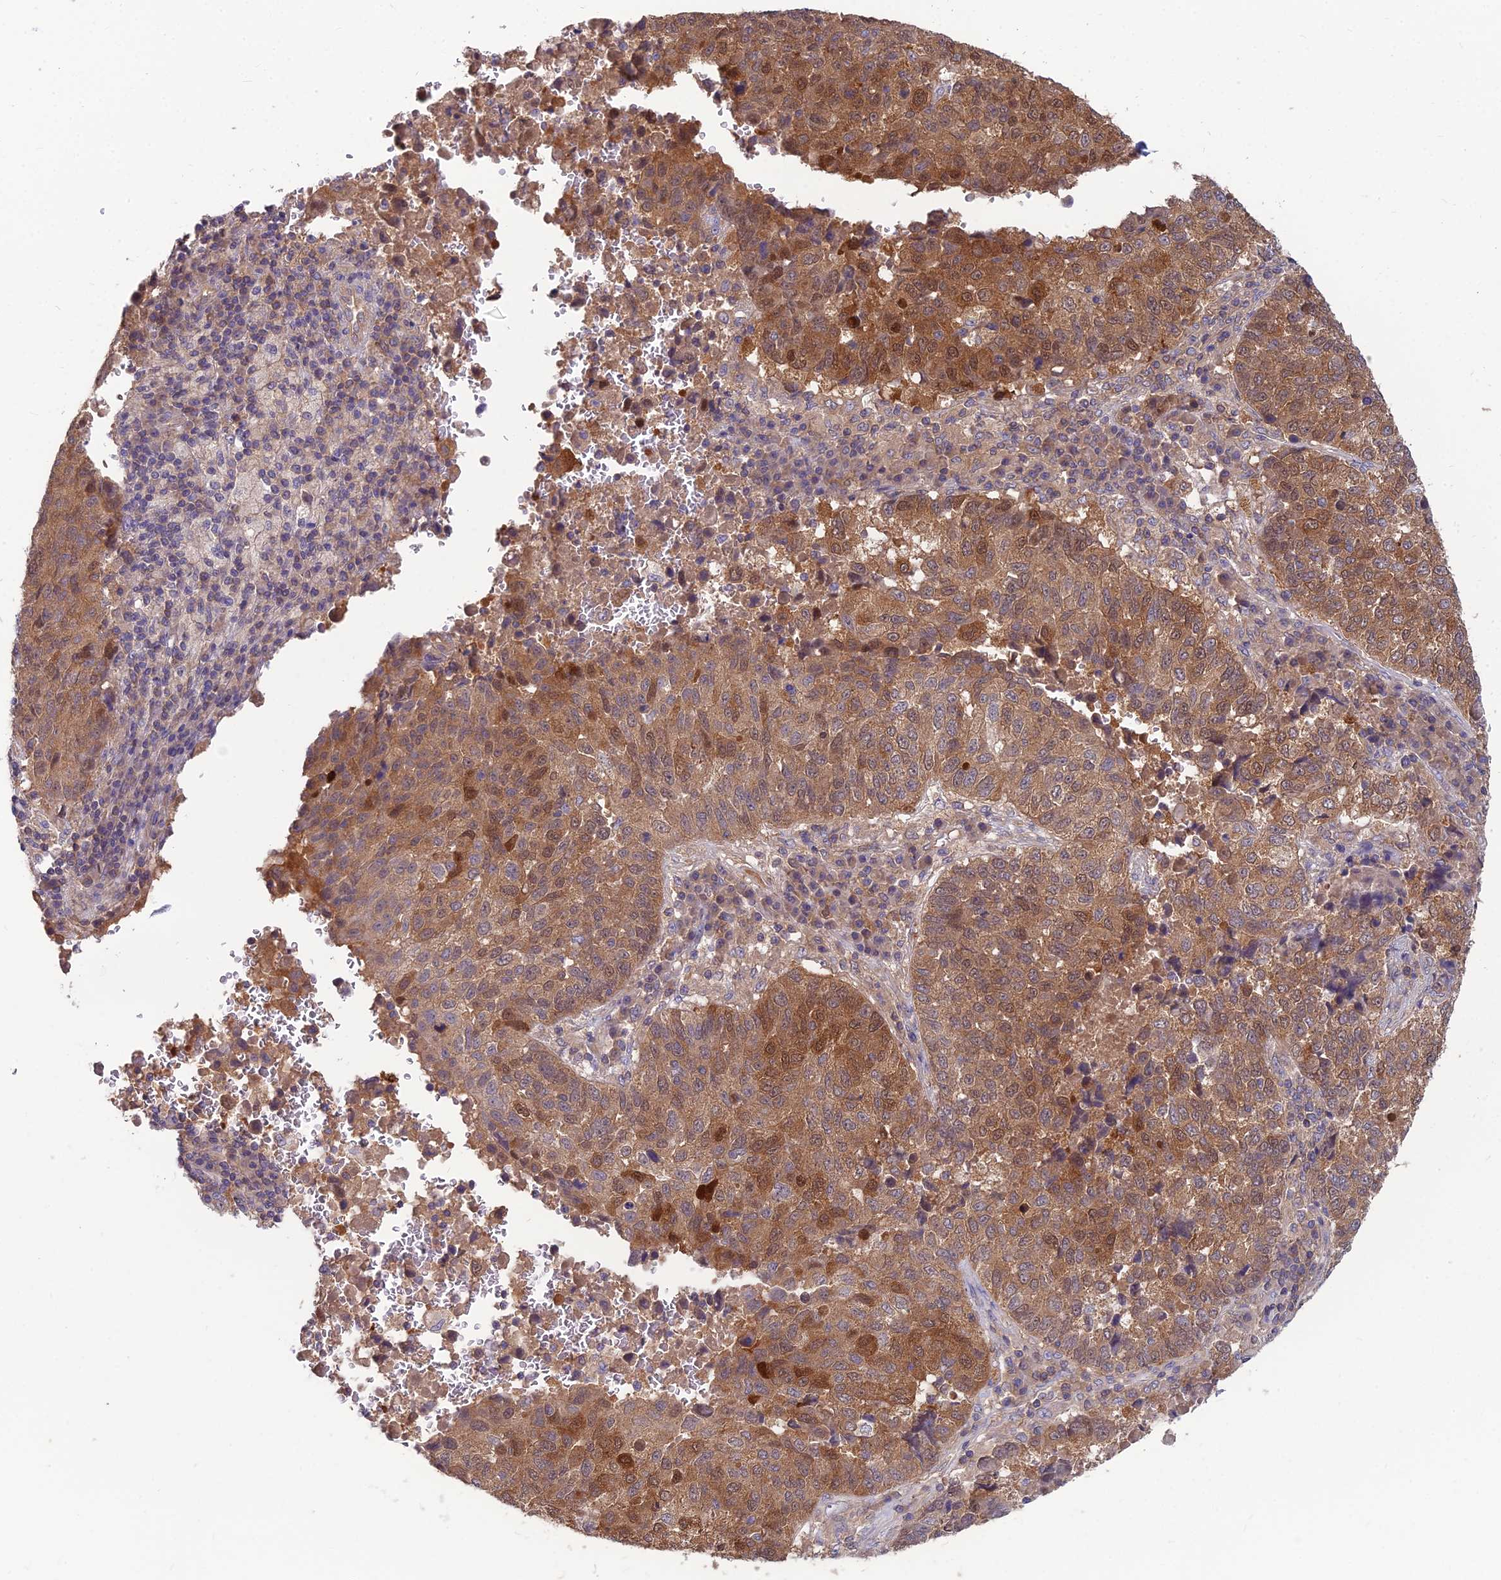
{"staining": {"intensity": "moderate", "quantity": ">75%", "location": "cytoplasmic/membranous,nuclear"}, "tissue": "lung cancer", "cell_type": "Tumor cells", "image_type": "cancer", "snomed": [{"axis": "morphology", "description": "Squamous cell carcinoma, NOS"}, {"axis": "topography", "description": "Lung"}], "caption": "Immunohistochemistry of squamous cell carcinoma (lung) displays medium levels of moderate cytoplasmic/membranous and nuclear positivity in approximately >75% of tumor cells.", "gene": "MVD", "patient": {"sex": "male", "age": 73}}